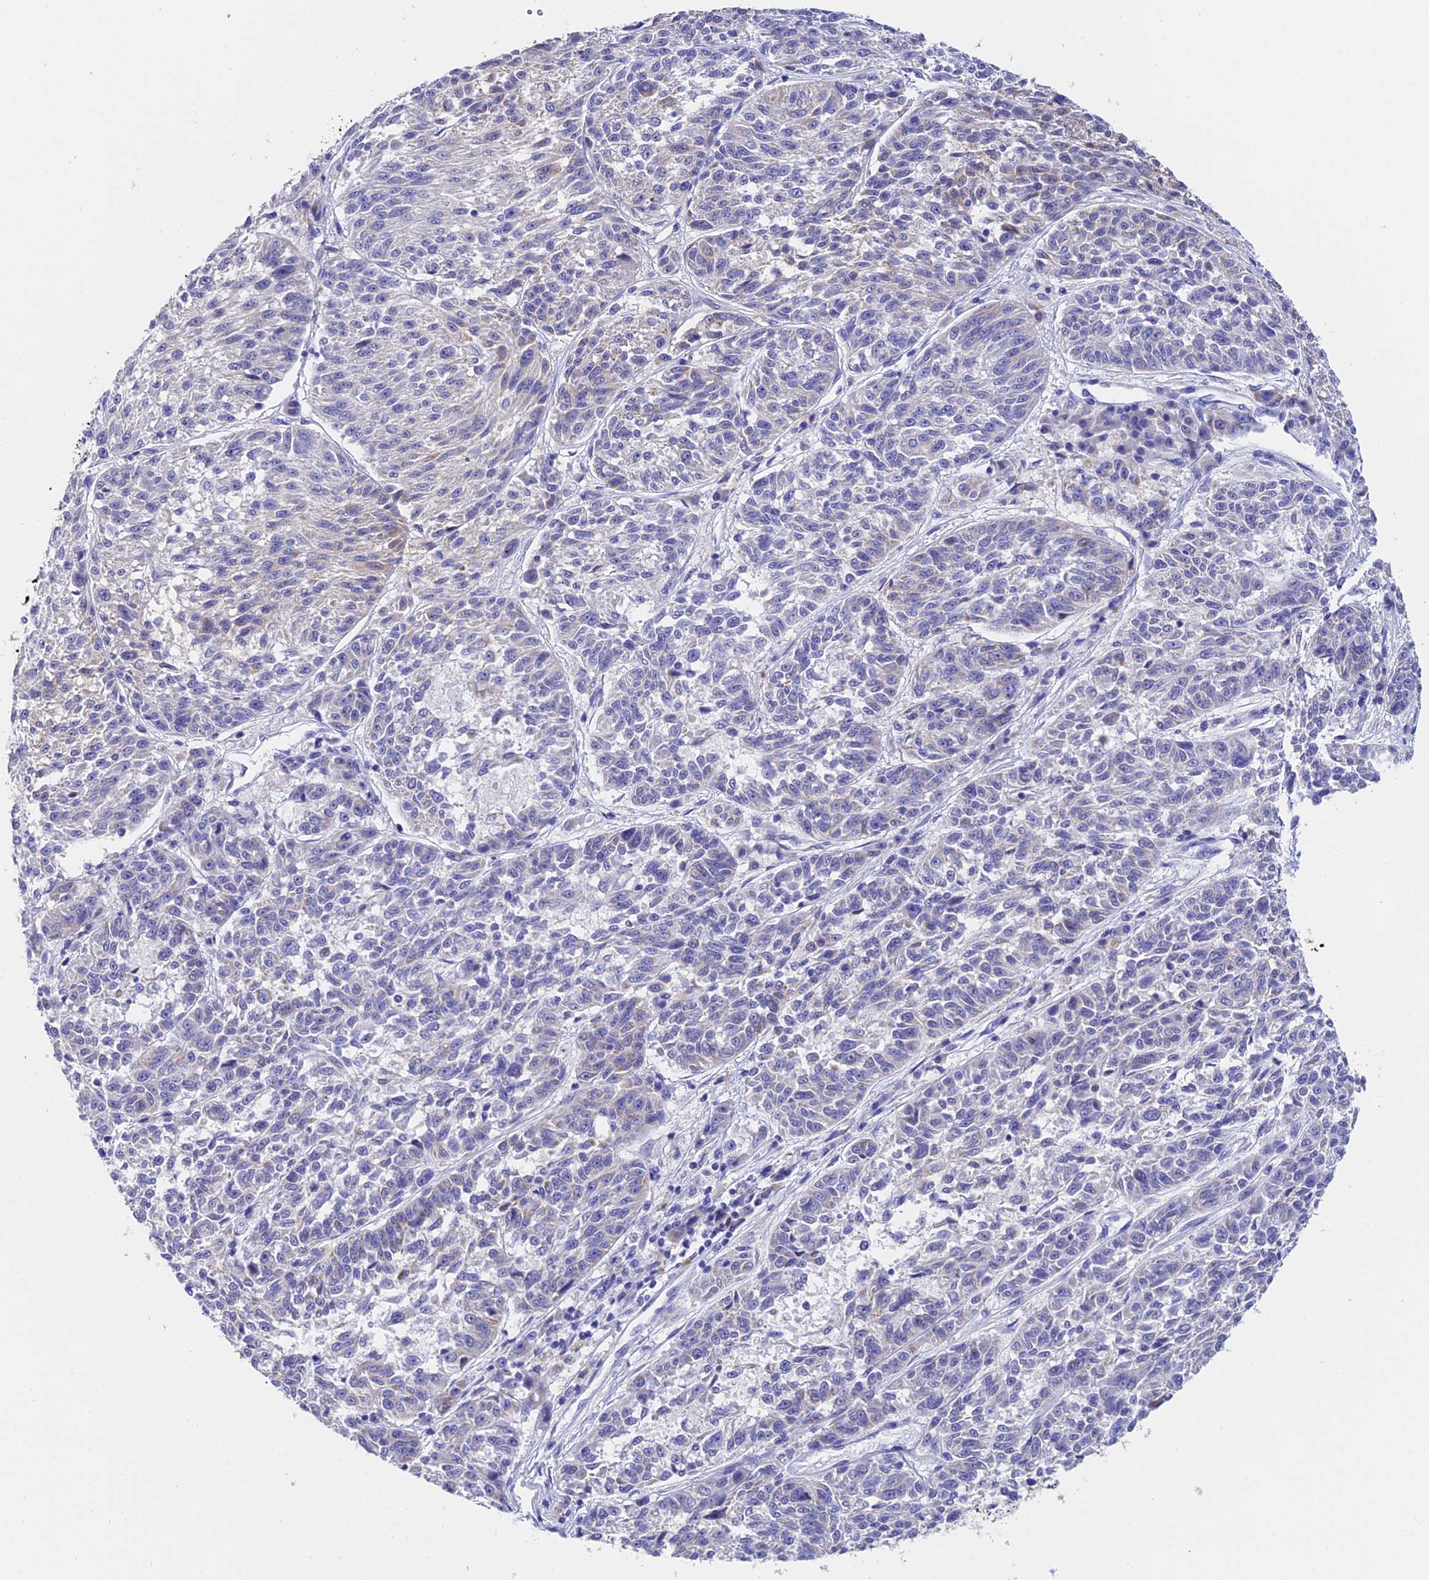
{"staining": {"intensity": "weak", "quantity": "<25%", "location": "cytoplasmic/membranous"}, "tissue": "melanoma", "cell_type": "Tumor cells", "image_type": "cancer", "snomed": [{"axis": "morphology", "description": "Malignant melanoma, NOS"}, {"axis": "topography", "description": "Skin"}], "caption": "A photomicrograph of melanoma stained for a protein shows no brown staining in tumor cells. (Brightfield microscopy of DAB immunohistochemistry at high magnification).", "gene": "CEP41", "patient": {"sex": "male", "age": 53}}